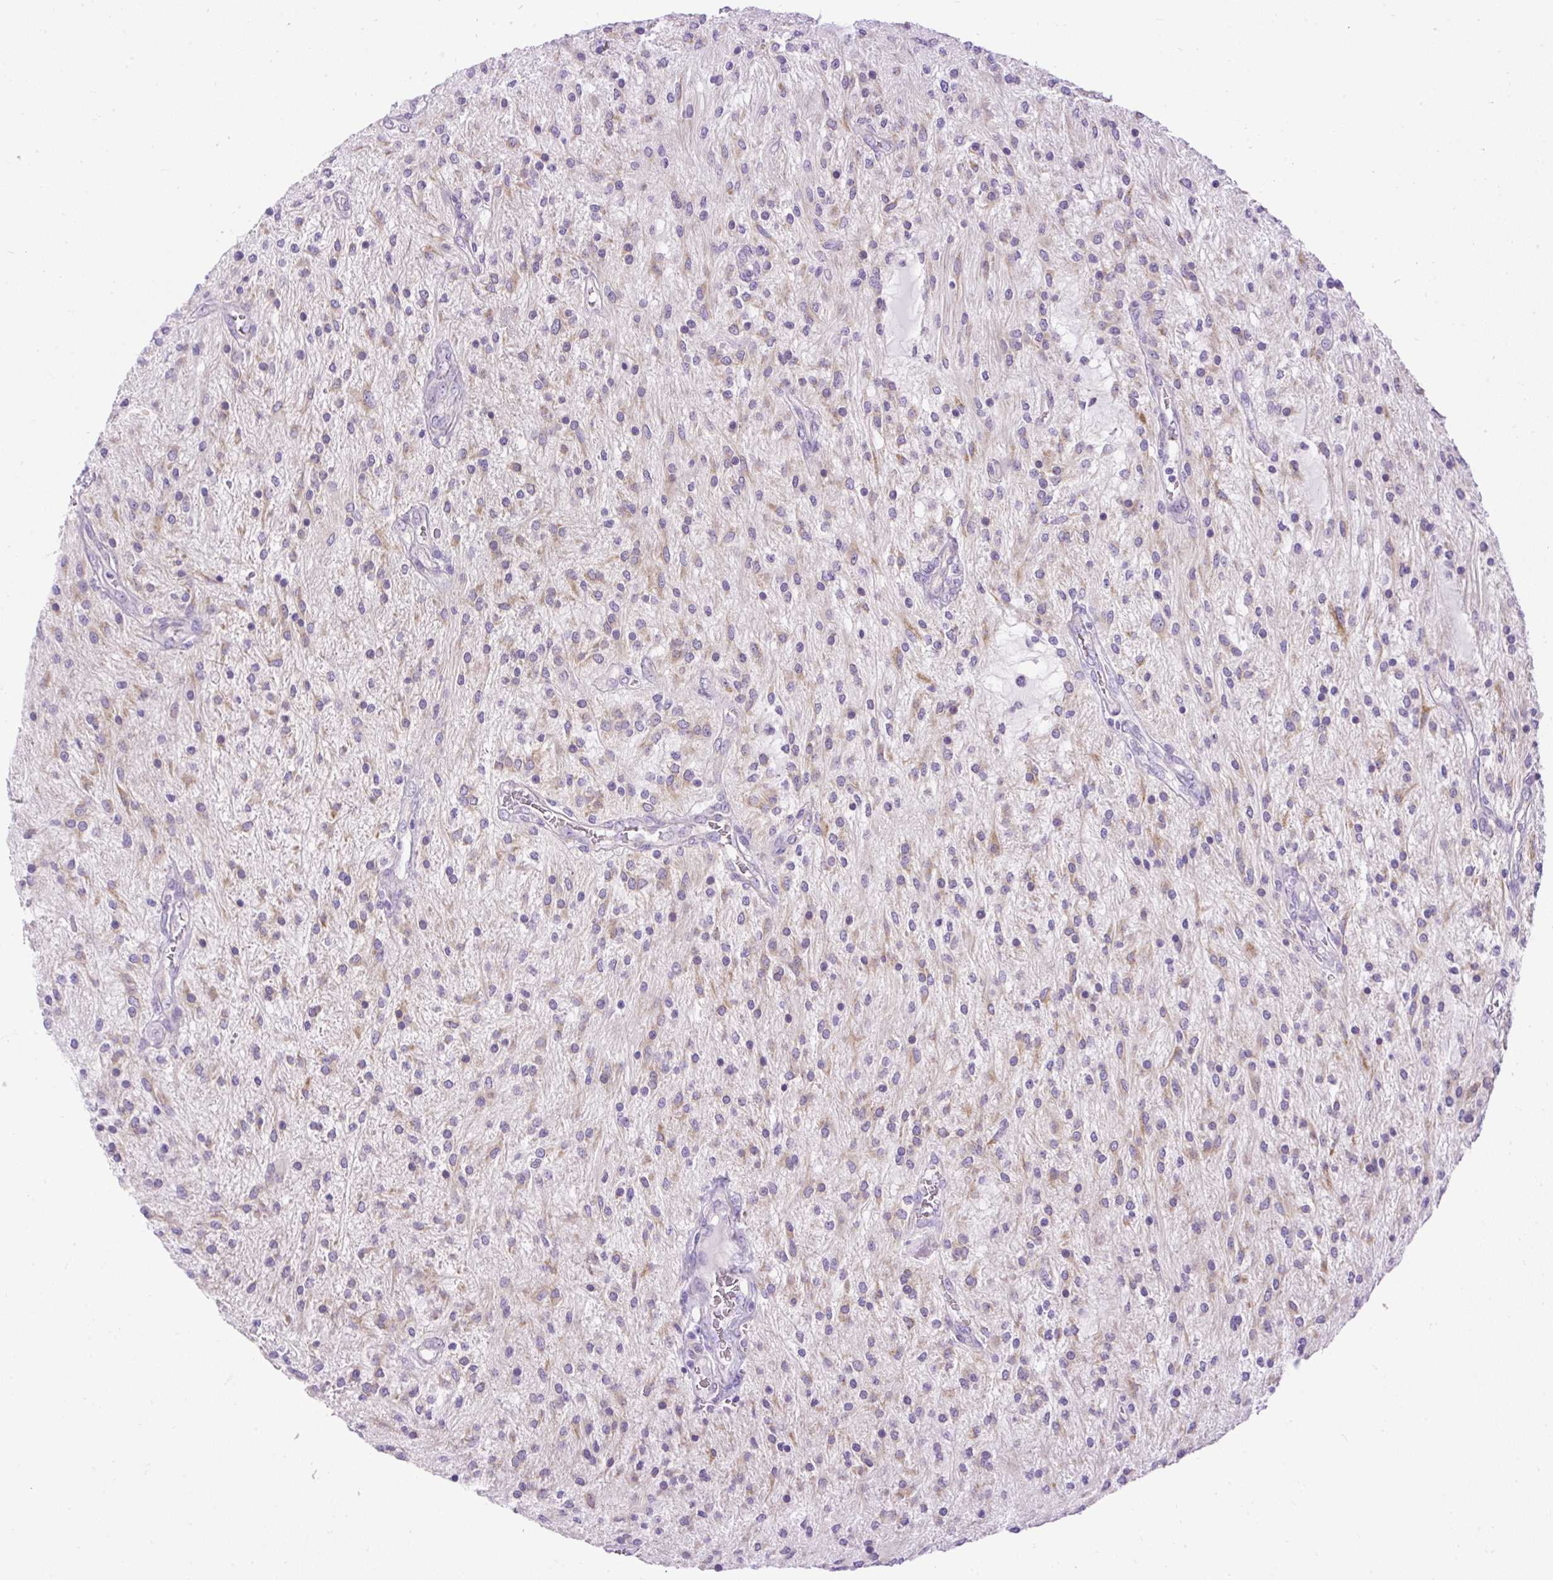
{"staining": {"intensity": "moderate", "quantity": "25%-75%", "location": "cytoplasmic/membranous"}, "tissue": "glioma", "cell_type": "Tumor cells", "image_type": "cancer", "snomed": [{"axis": "morphology", "description": "Glioma, malignant, Low grade"}, {"axis": "topography", "description": "Cerebellum"}], "caption": "Immunohistochemical staining of human low-grade glioma (malignant) reveals moderate cytoplasmic/membranous protein positivity in approximately 25%-75% of tumor cells. Using DAB (brown) and hematoxylin (blue) stains, captured at high magnification using brightfield microscopy.", "gene": "SYBU", "patient": {"sex": "female", "age": 14}}